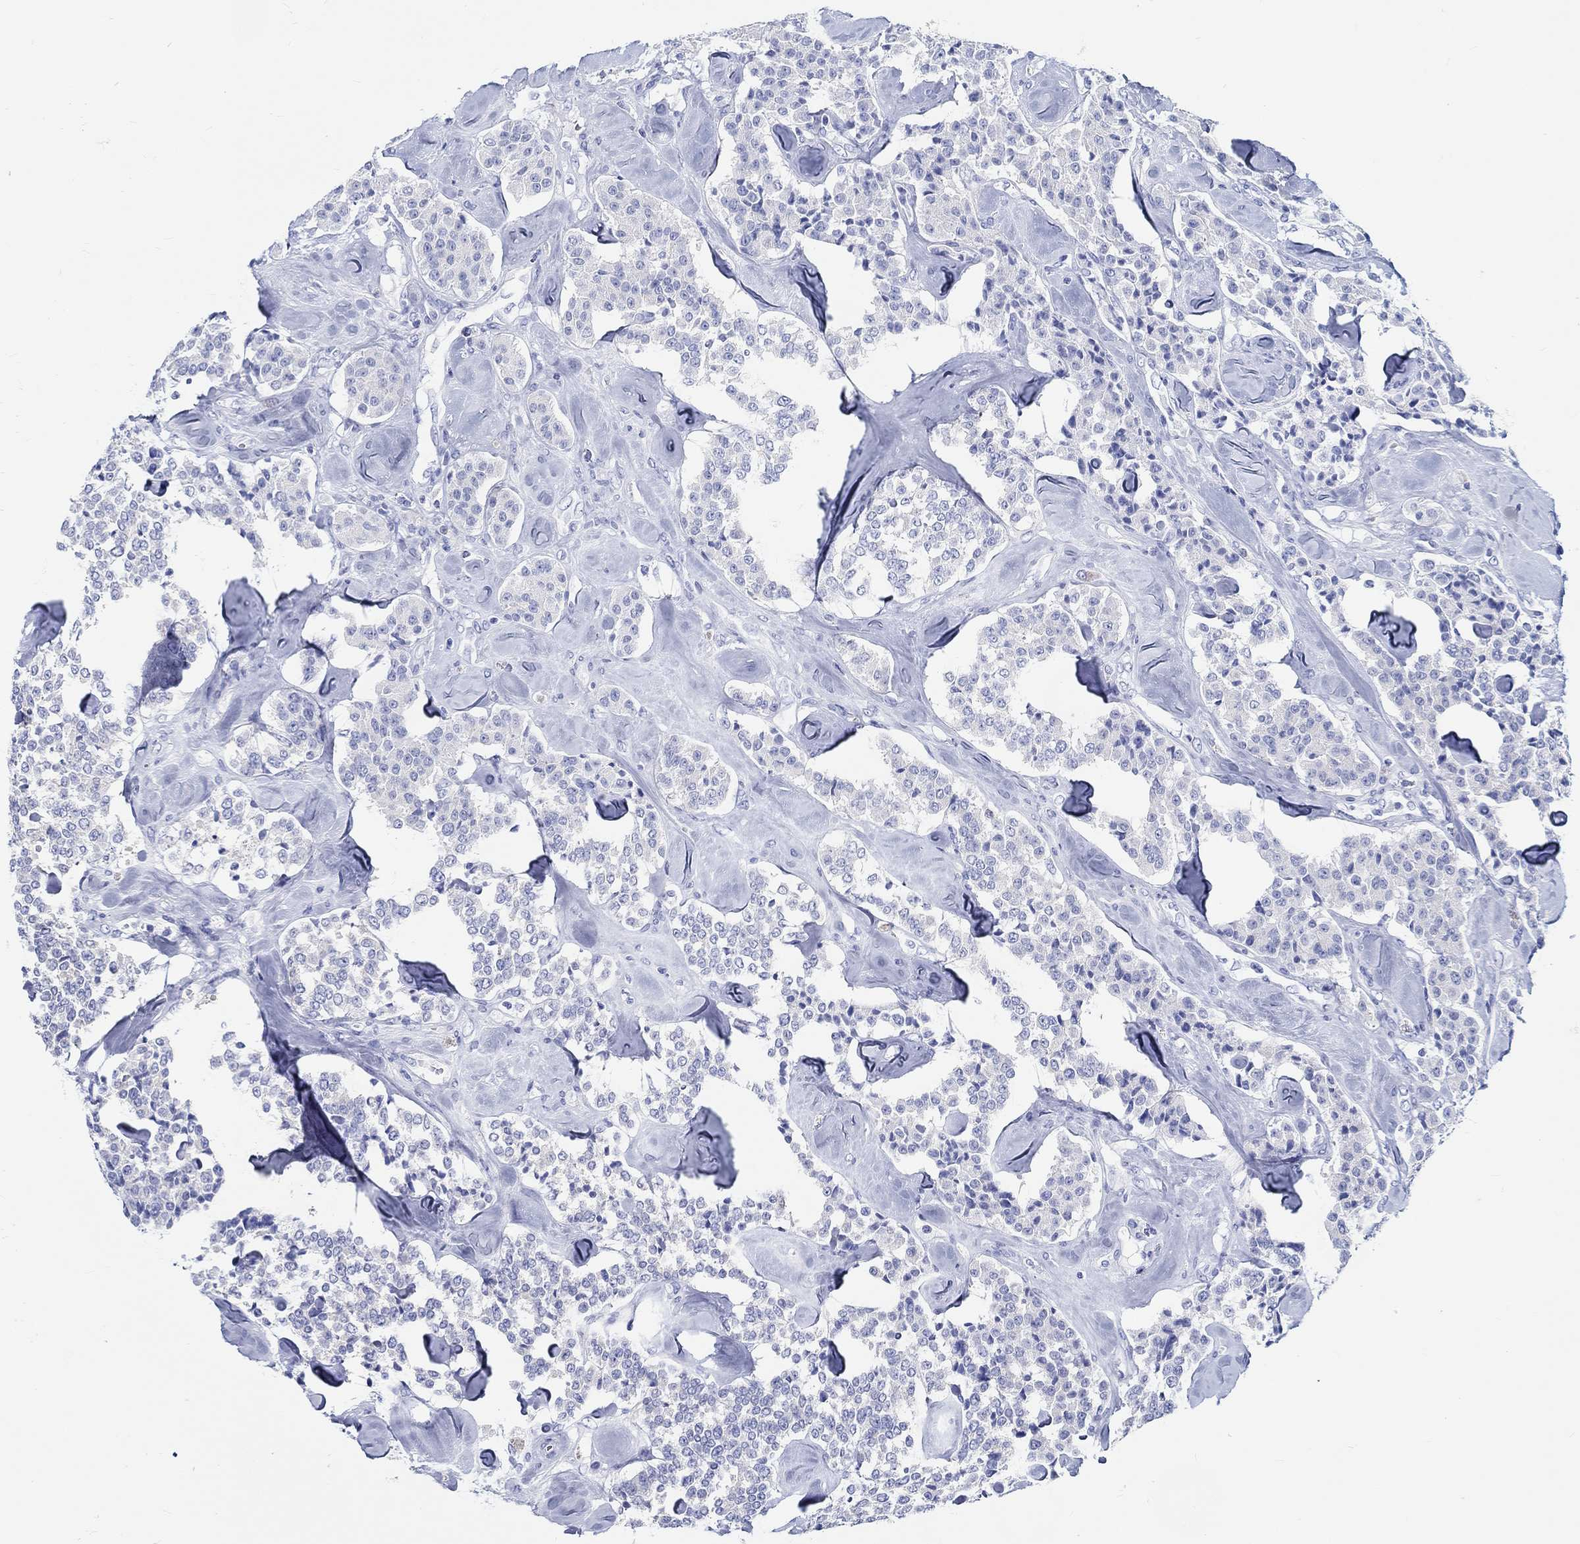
{"staining": {"intensity": "negative", "quantity": "none", "location": "none"}, "tissue": "carcinoid", "cell_type": "Tumor cells", "image_type": "cancer", "snomed": [{"axis": "morphology", "description": "Carcinoid, malignant, NOS"}, {"axis": "topography", "description": "Pancreas"}], "caption": "This is a image of IHC staining of carcinoid, which shows no expression in tumor cells.", "gene": "FBXO2", "patient": {"sex": "male", "age": 41}}